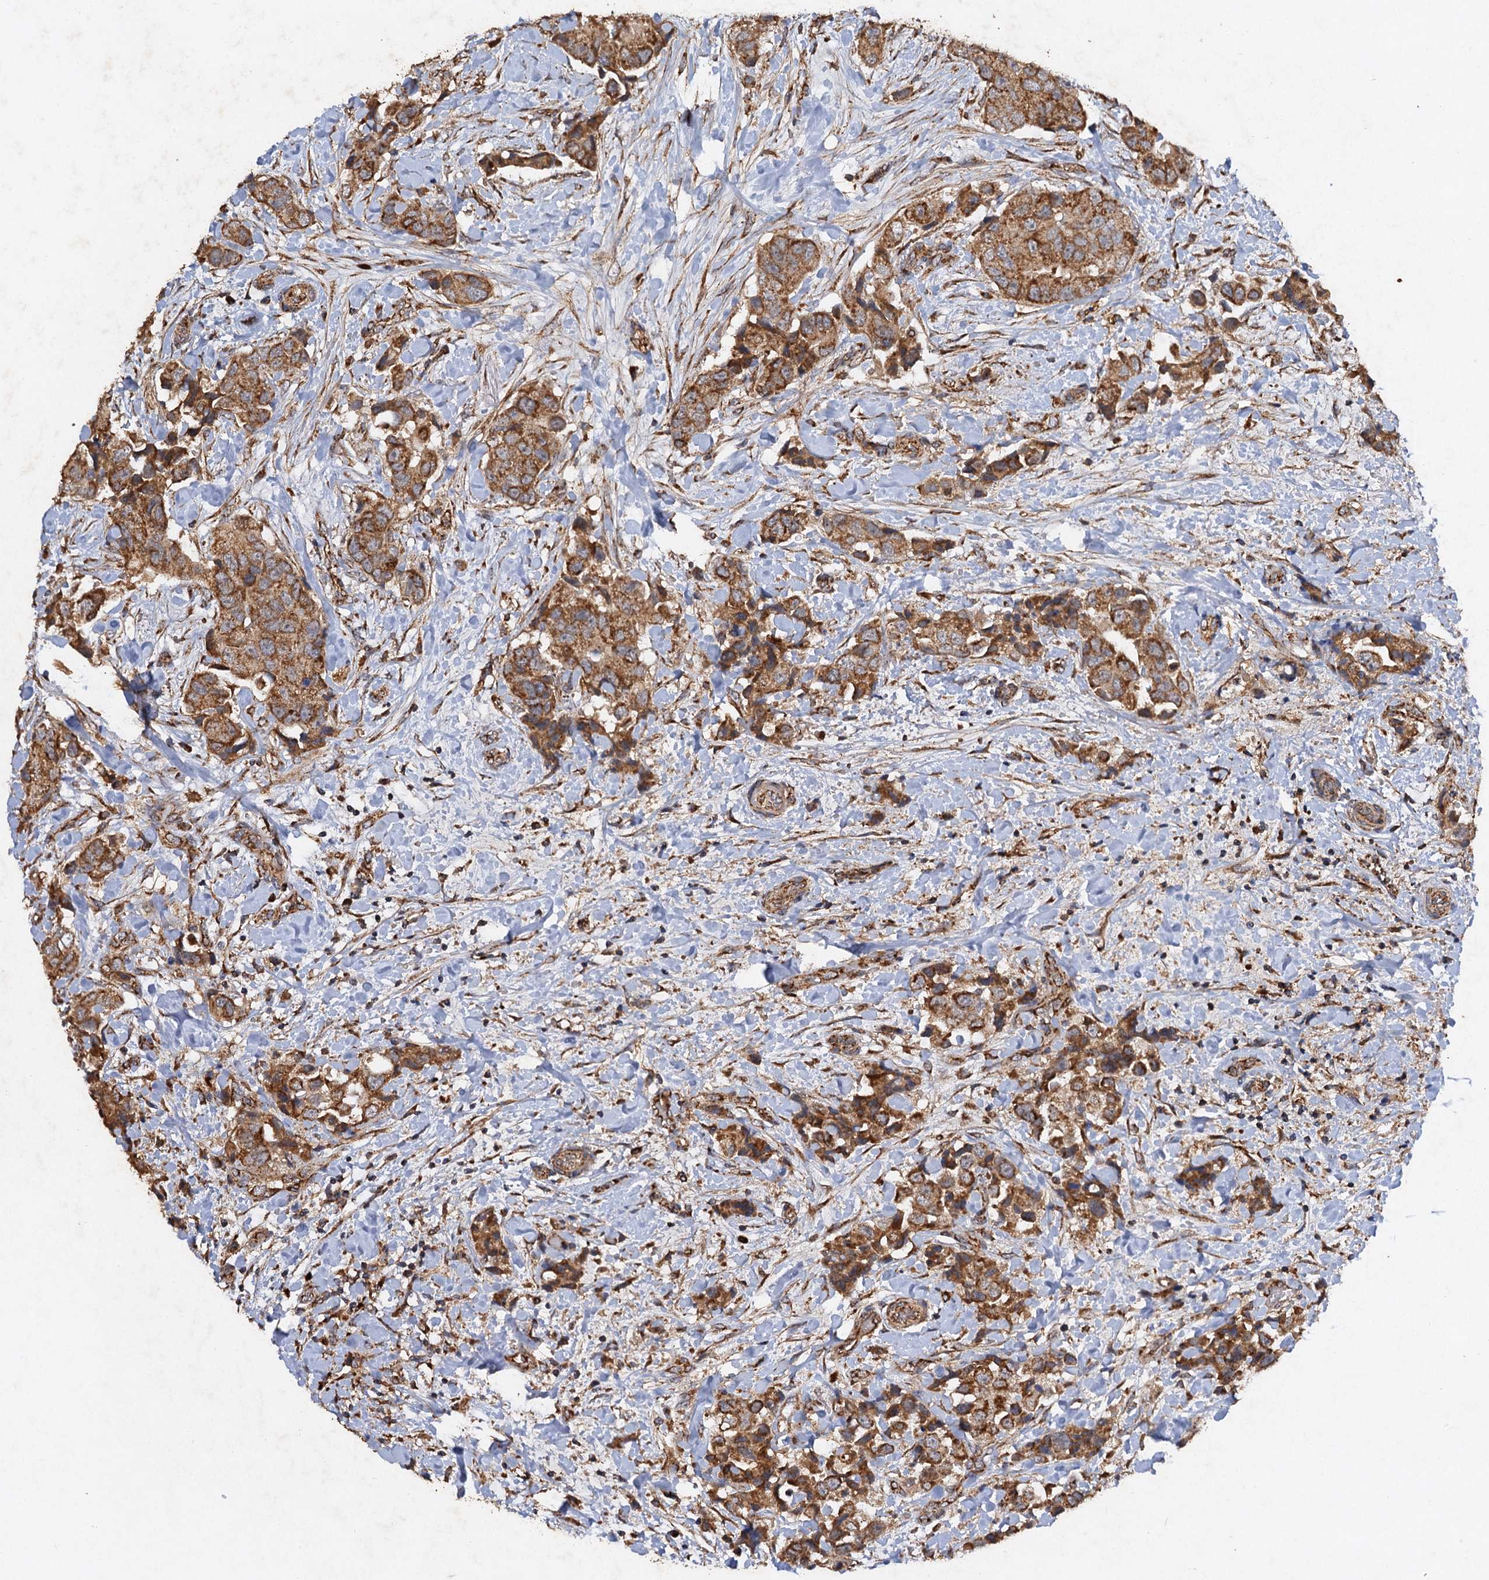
{"staining": {"intensity": "moderate", "quantity": ">75%", "location": "cytoplasmic/membranous"}, "tissue": "breast cancer", "cell_type": "Tumor cells", "image_type": "cancer", "snomed": [{"axis": "morphology", "description": "Normal tissue, NOS"}, {"axis": "morphology", "description": "Duct carcinoma"}, {"axis": "topography", "description": "Breast"}], "caption": "Intraductal carcinoma (breast) stained with a protein marker demonstrates moderate staining in tumor cells.", "gene": "NDUFA13", "patient": {"sex": "female", "age": 62}}